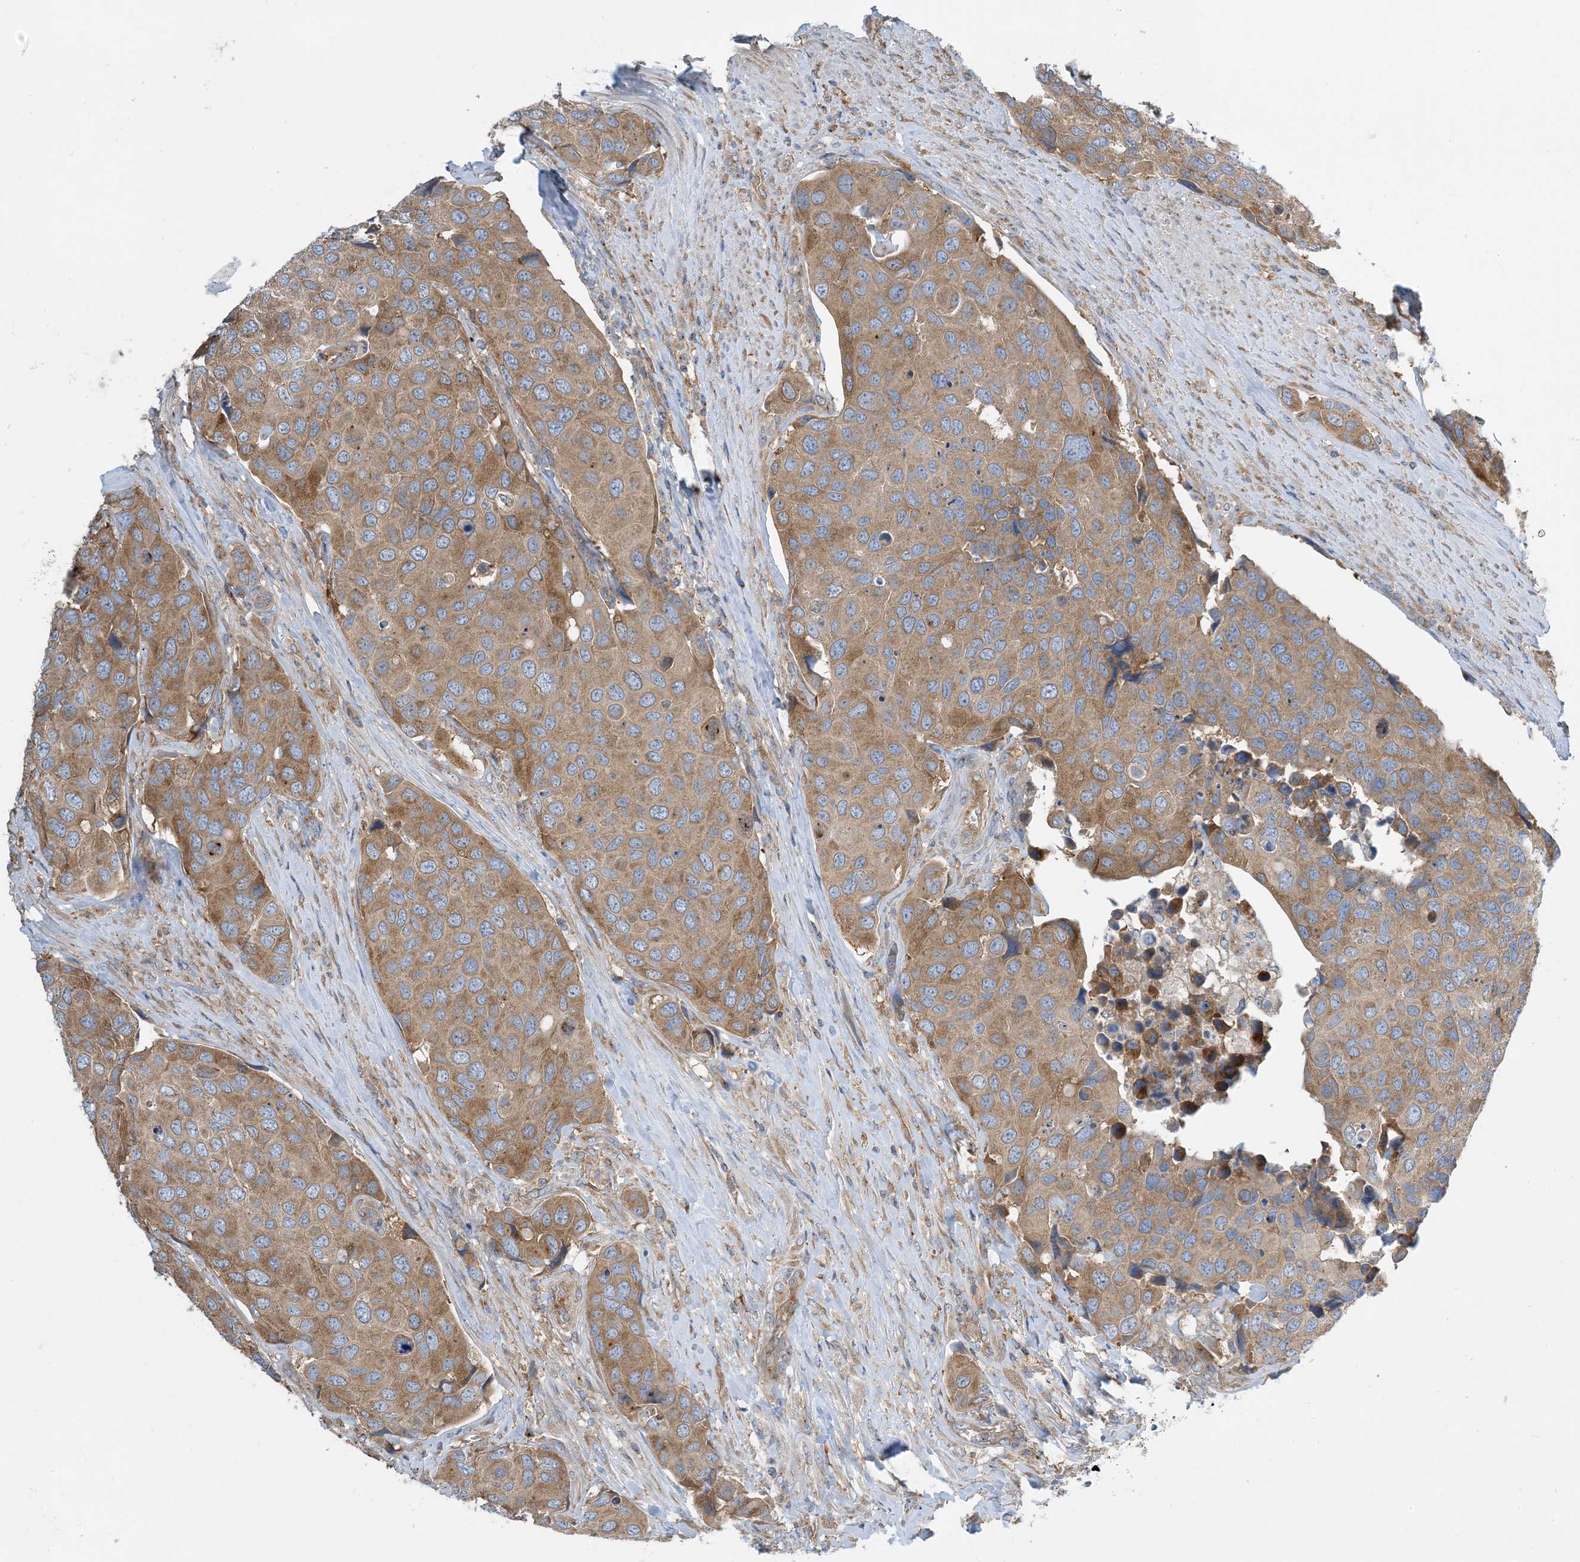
{"staining": {"intensity": "moderate", "quantity": ">75%", "location": "cytoplasmic/membranous"}, "tissue": "urothelial cancer", "cell_type": "Tumor cells", "image_type": "cancer", "snomed": [{"axis": "morphology", "description": "Urothelial carcinoma, High grade"}, {"axis": "topography", "description": "Urinary bladder"}], "caption": "Immunohistochemical staining of human urothelial carcinoma (high-grade) reveals medium levels of moderate cytoplasmic/membranous protein staining in about >75% of tumor cells.", "gene": "SIDT1", "patient": {"sex": "male", "age": 74}}